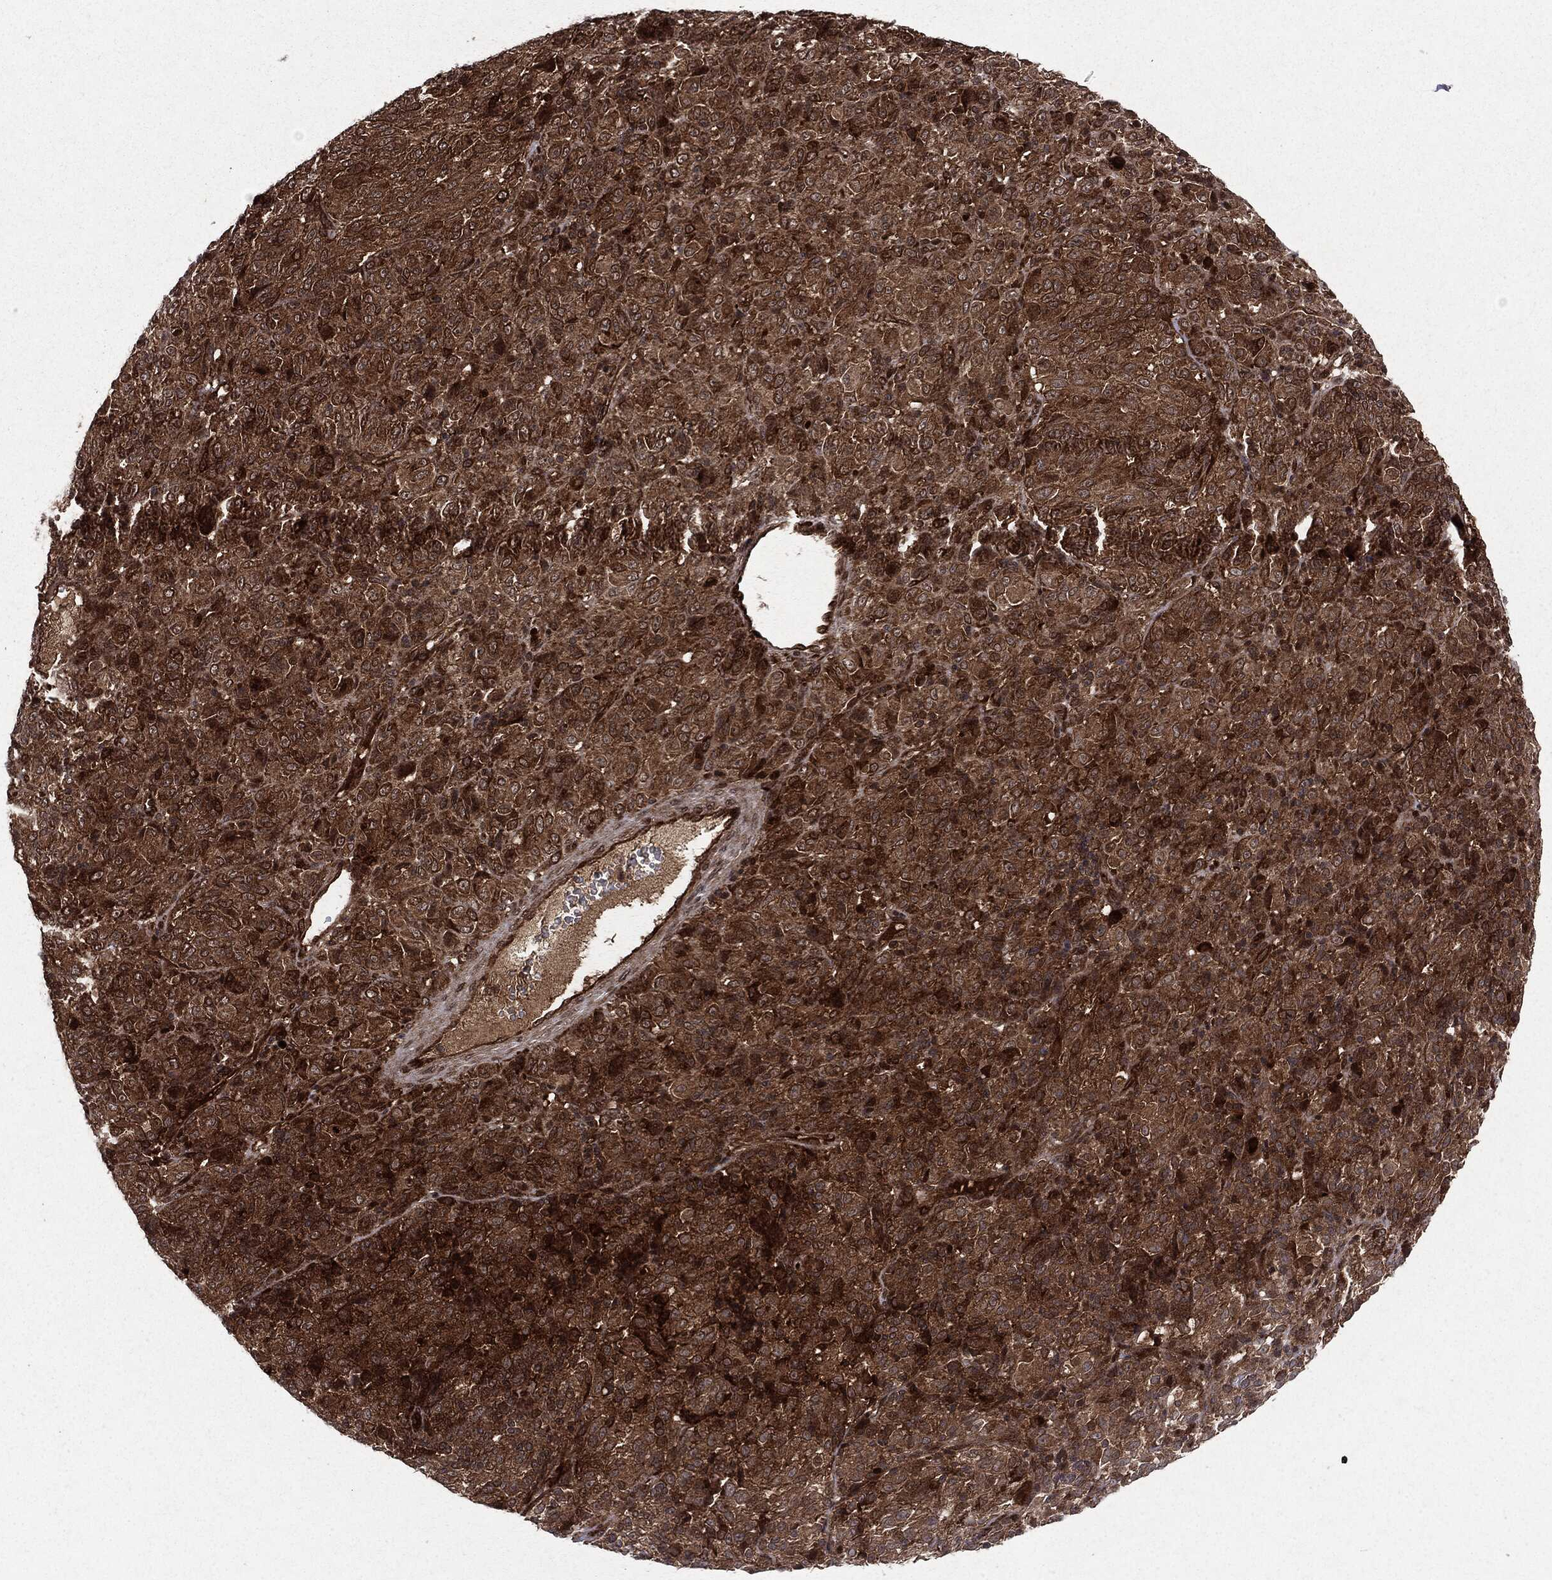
{"staining": {"intensity": "strong", "quantity": ">75%", "location": "cytoplasmic/membranous"}, "tissue": "melanoma", "cell_type": "Tumor cells", "image_type": "cancer", "snomed": [{"axis": "morphology", "description": "Malignant melanoma, Metastatic site"}, {"axis": "topography", "description": "Brain"}], "caption": "DAB immunohistochemical staining of malignant melanoma (metastatic site) demonstrates strong cytoplasmic/membranous protein positivity in about >75% of tumor cells.", "gene": "OTUB1", "patient": {"sex": "female", "age": 56}}